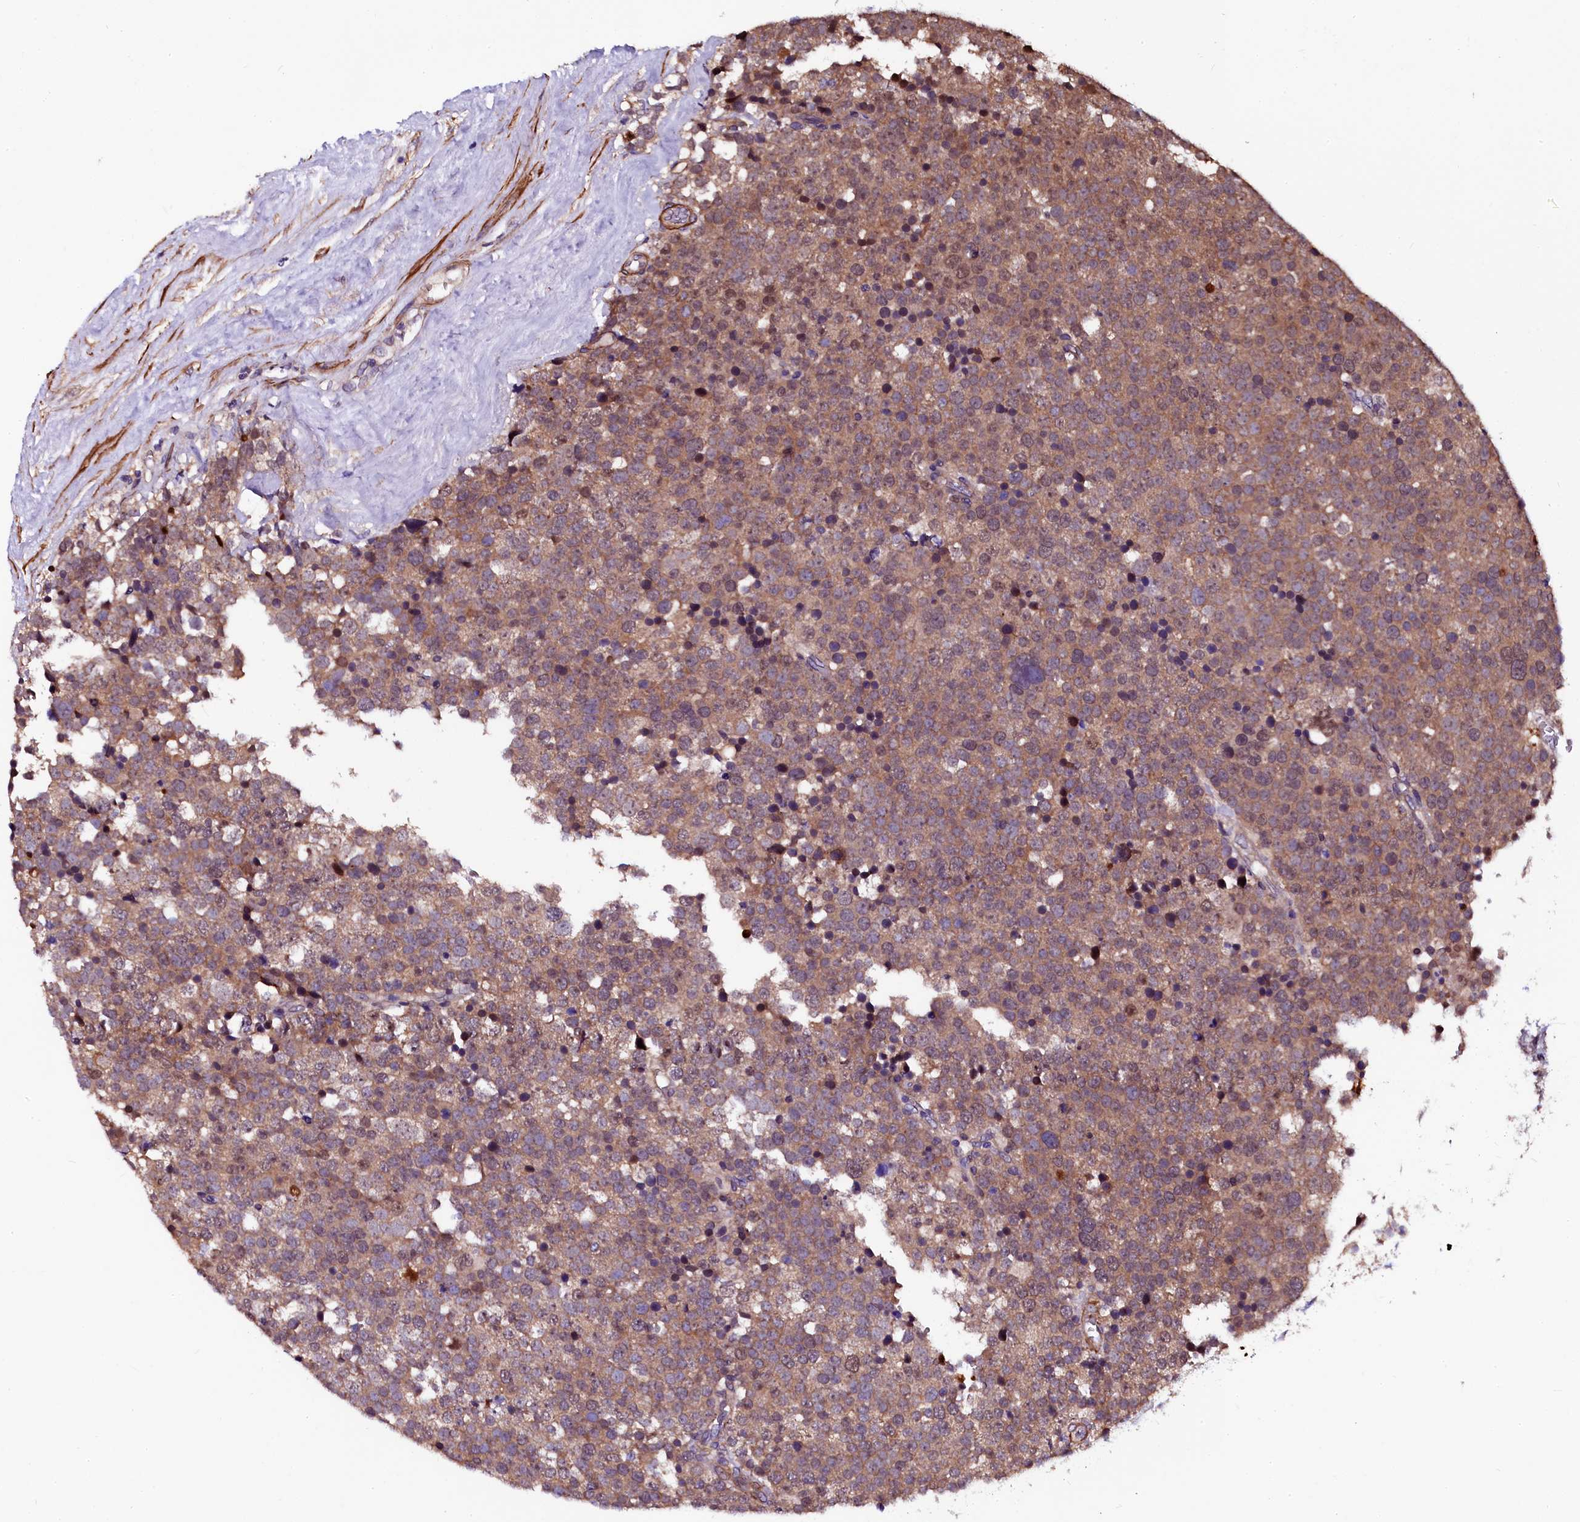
{"staining": {"intensity": "moderate", "quantity": ">75%", "location": "cytoplasmic/membranous,nuclear"}, "tissue": "testis cancer", "cell_type": "Tumor cells", "image_type": "cancer", "snomed": [{"axis": "morphology", "description": "Seminoma, NOS"}, {"axis": "topography", "description": "Testis"}], "caption": "Seminoma (testis) stained with a protein marker displays moderate staining in tumor cells.", "gene": "N4BP1", "patient": {"sex": "male", "age": 71}}